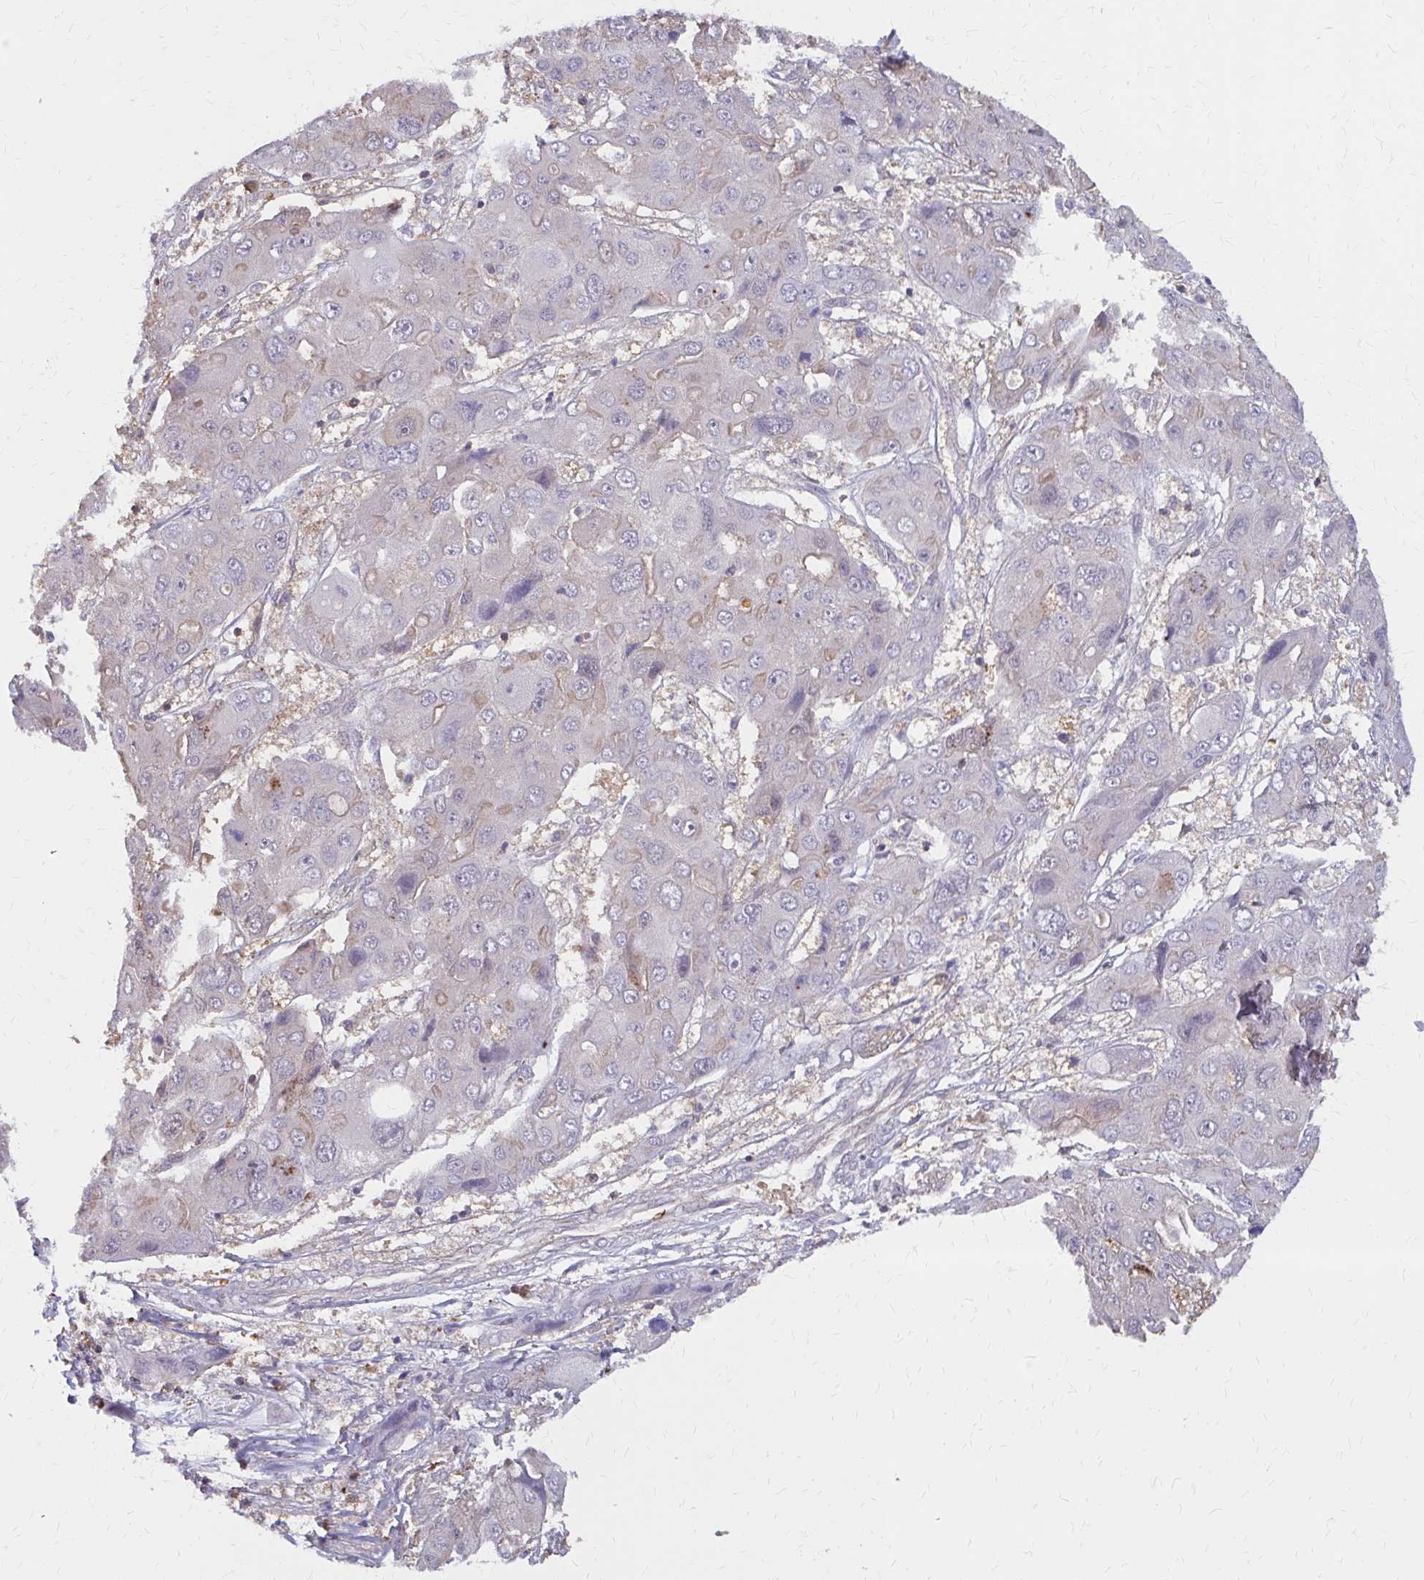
{"staining": {"intensity": "negative", "quantity": "none", "location": "none"}, "tissue": "liver cancer", "cell_type": "Tumor cells", "image_type": "cancer", "snomed": [{"axis": "morphology", "description": "Cholangiocarcinoma"}, {"axis": "topography", "description": "Liver"}], "caption": "There is no significant staining in tumor cells of liver cancer (cholangiocarcinoma).", "gene": "IFI44L", "patient": {"sex": "male", "age": 67}}